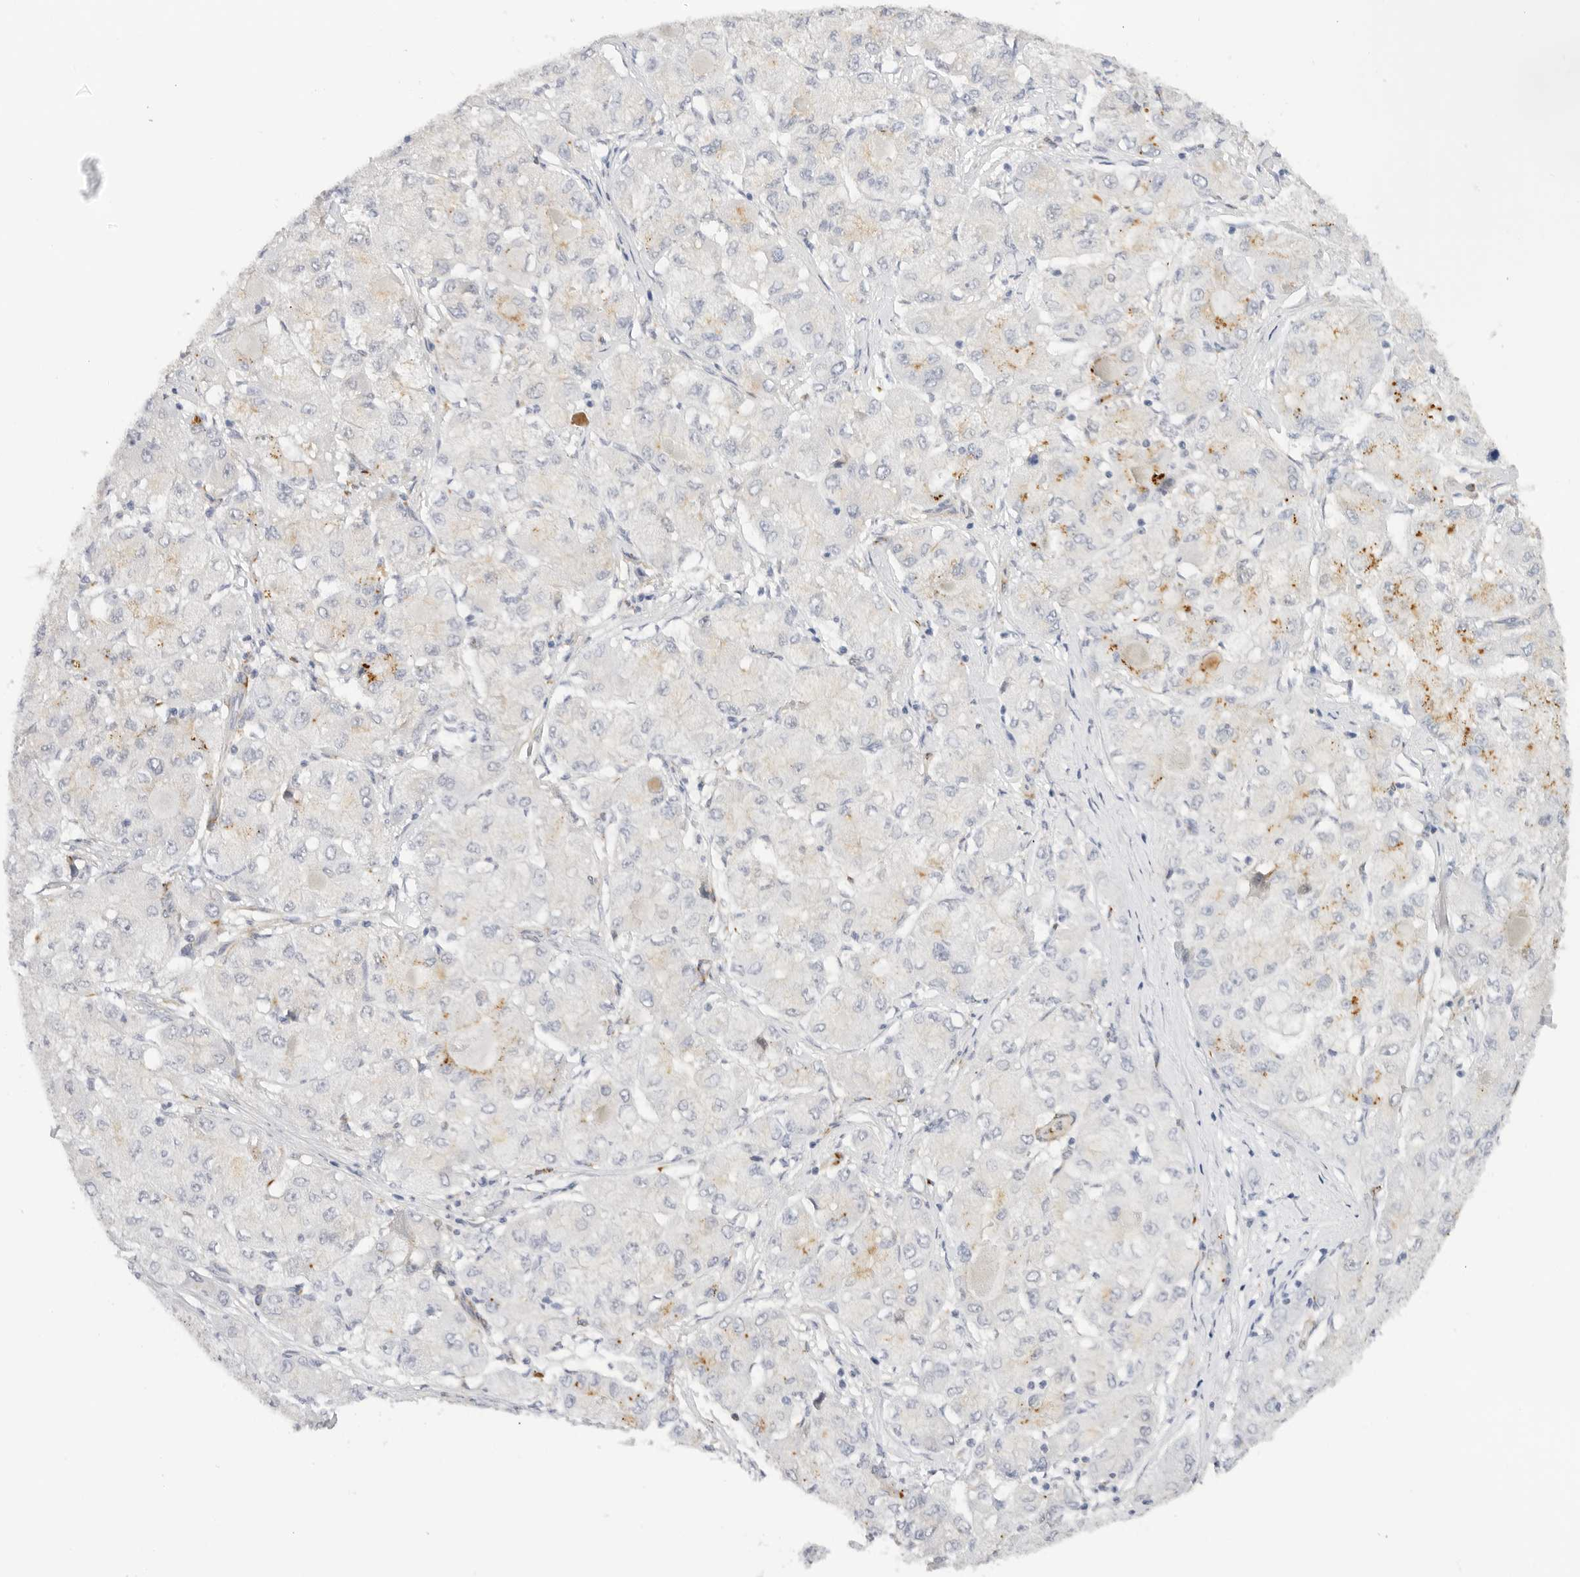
{"staining": {"intensity": "weak", "quantity": "25%-75%", "location": "cytoplasmic/membranous,nuclear"}, "tissue": "liver cancer", "cell_type": "Tumor cells", "image_type": "cancer", "snomed": [{"axis": "morphology", "description": "Carcinoma, Hepatocellular, NOS"}, {"axis": "topography", "description": "Liver"}], "caption": "A histopathology image of human liver cancer (hepatocellular carcinoma) stained for a protein displays weak cytoplasmic/membranous and nuclear brown staining in tumor cells. (brown staining indicates protein expression, while blue staining denotes nuclei).", "gene": "PCDH19", "patient": {"sex": "male", "age": 80}}